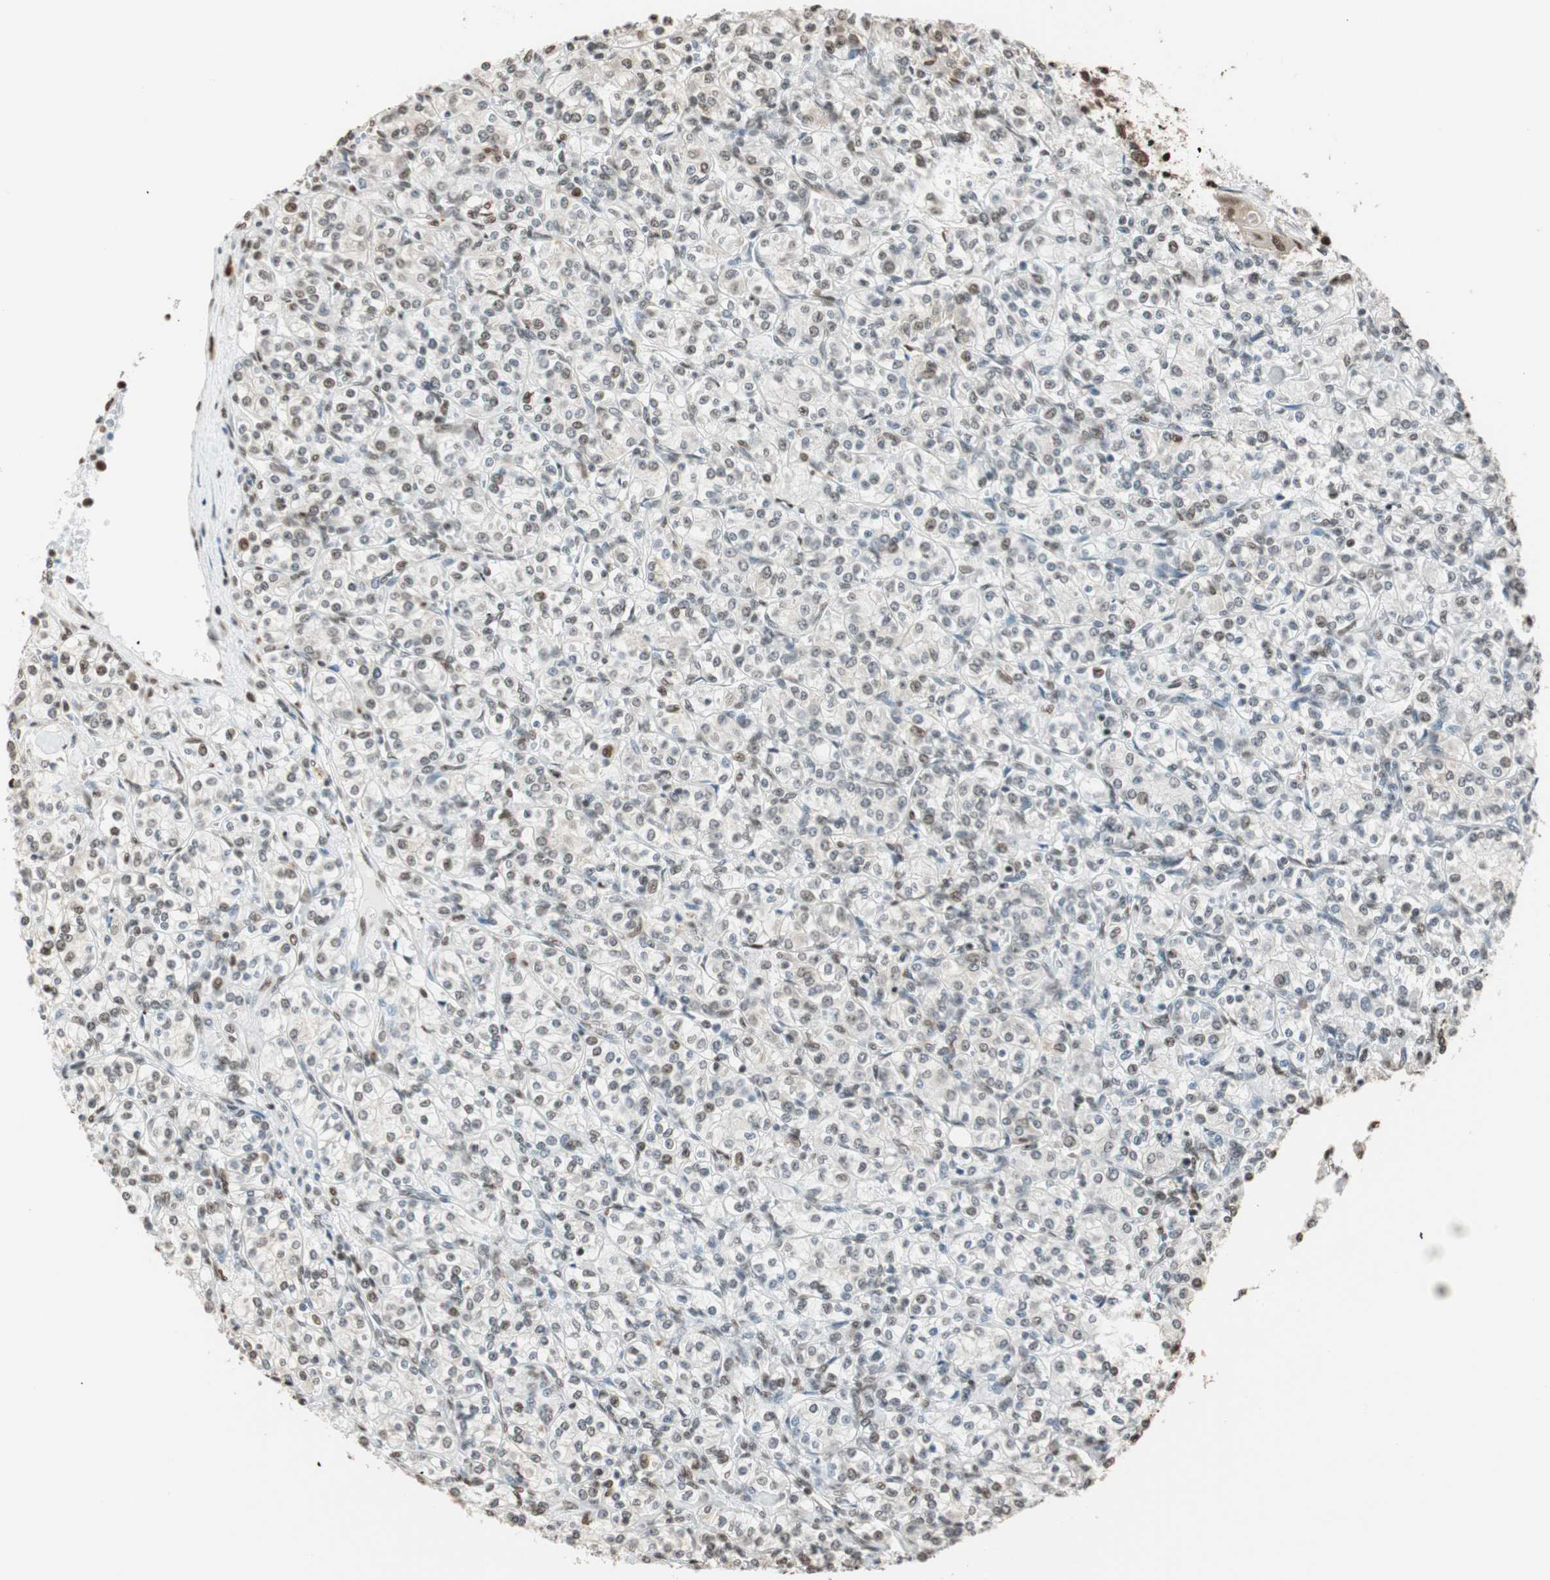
{"staining": {"intensity": "weak", "quantity": "25%-75%", "location": "nuclear"}, "tissue": "renal cancer", "cell_type": "Tumor cells", "image_type": "cancer", "snomed": [{"axis": "morphology", "description": "Adenocarcinoma, NOS"}, {"axis": "topography", "description": "Kidney"}], "caption": "Tumor cells reveal low levels of weak nuclear staining in about 25%-75% of cells in human renal cancer. The staining was performed using DAB to visualize the protein expression in brown, while the nuclei were stained in blue with hematoxylin (Magnification: 20x).", "gene": "FANCG", "patient": {"sex": "male", "age": 77}}